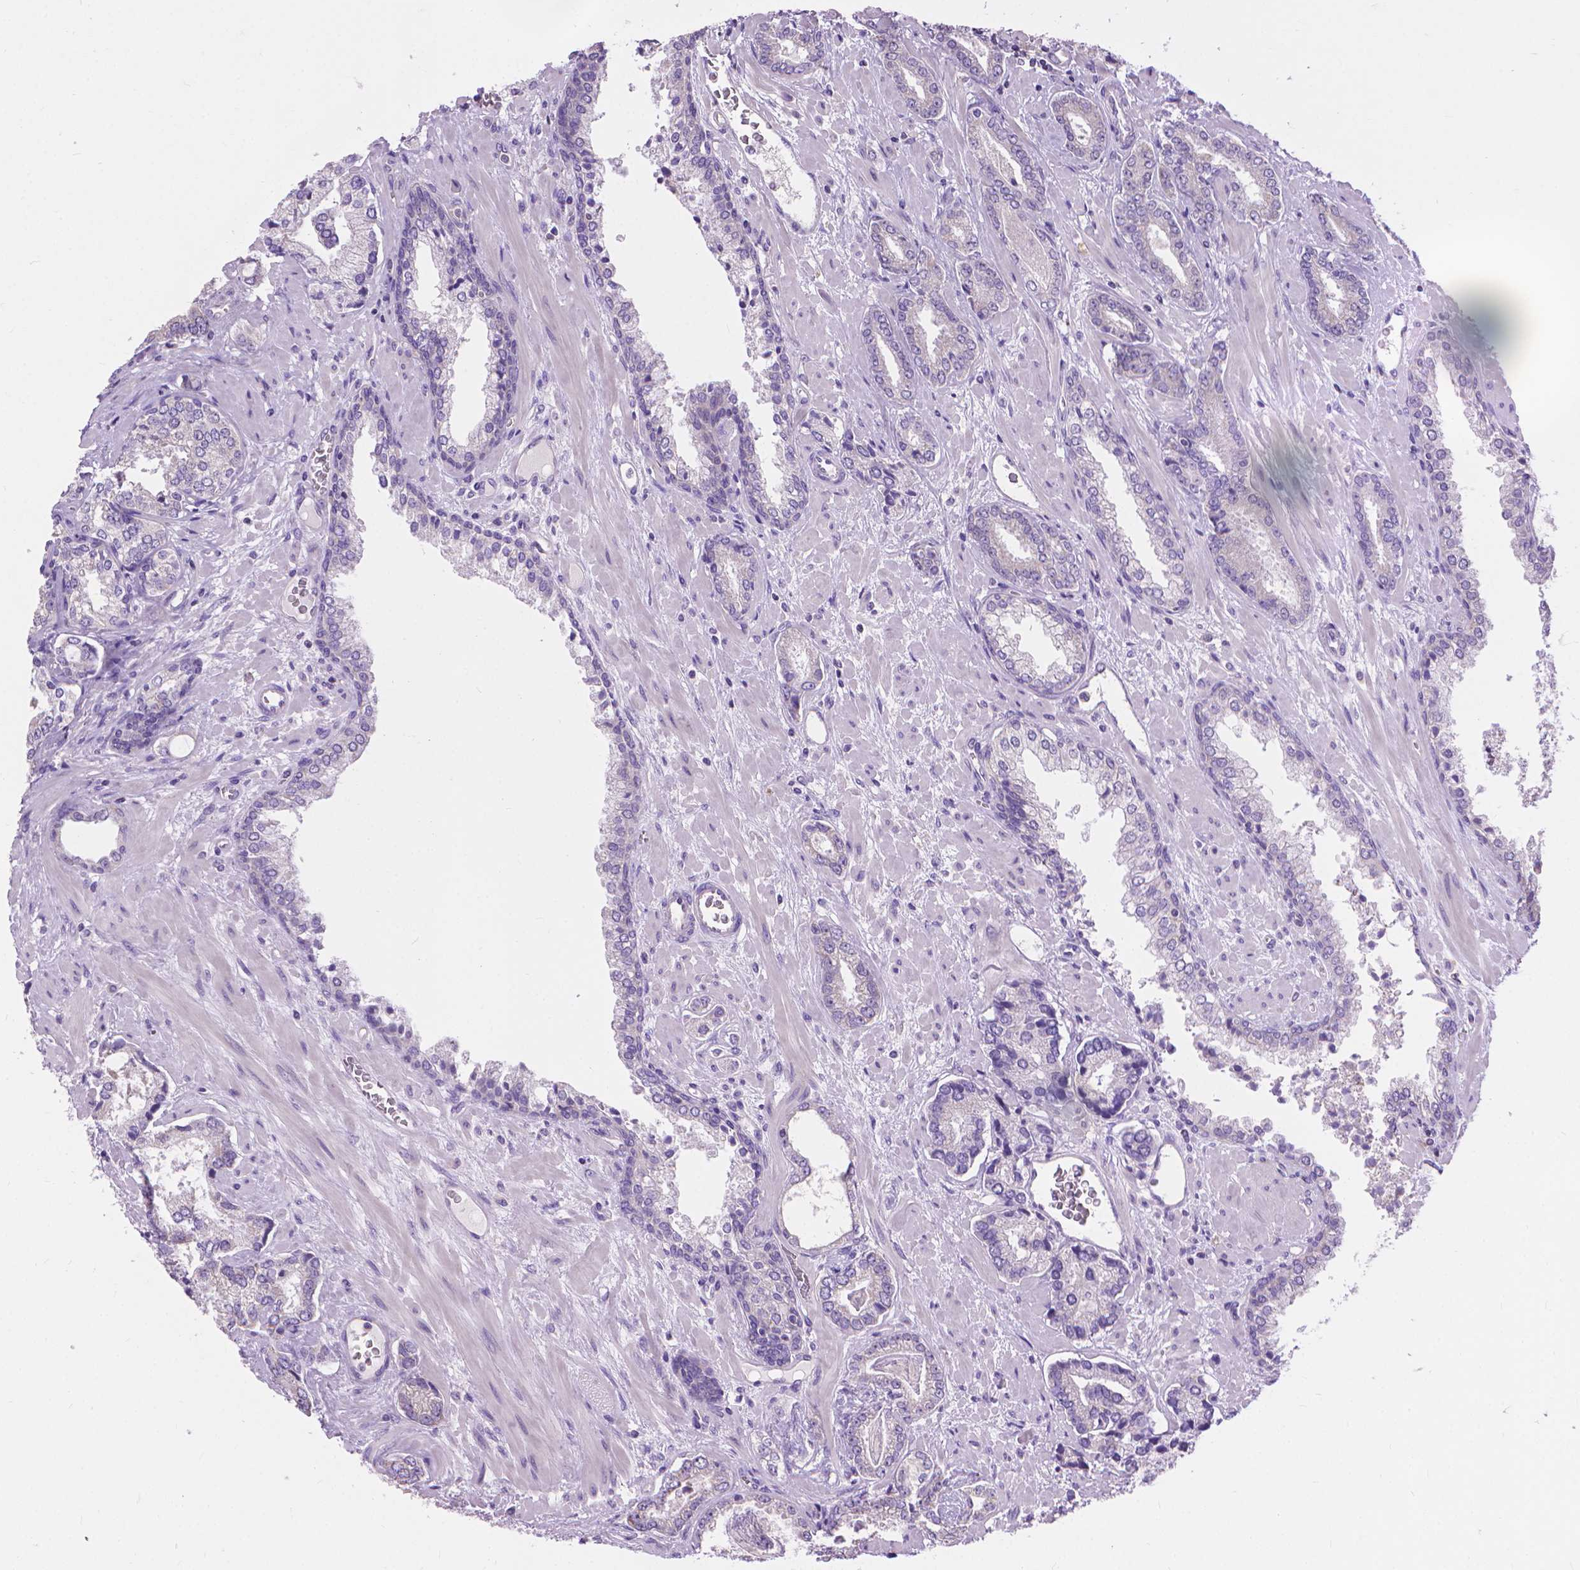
{"staining": {"intensity": "negative", "quantity": "none", "location": "none"}, "tissue": "prostate cancer", "cell_type": "Tumor cells", "image_type": "cancer", "snomed": [{"axis": "morphology", "description": "Adenocarcinoma, Low grade"}, {"axis": "topography", "description": "Prostate"}], "caption": "DAB immunohistochemical staining of prostate cancer (low-grade adenocarcinoma) displays no significant expression in tumor cells. (Brightfield microscopy of DAB (3,3'-diaminobenzidine) IHC at high magnification).", "gene": "SYN1", "patient": {"sex": "male", "age": 61}}